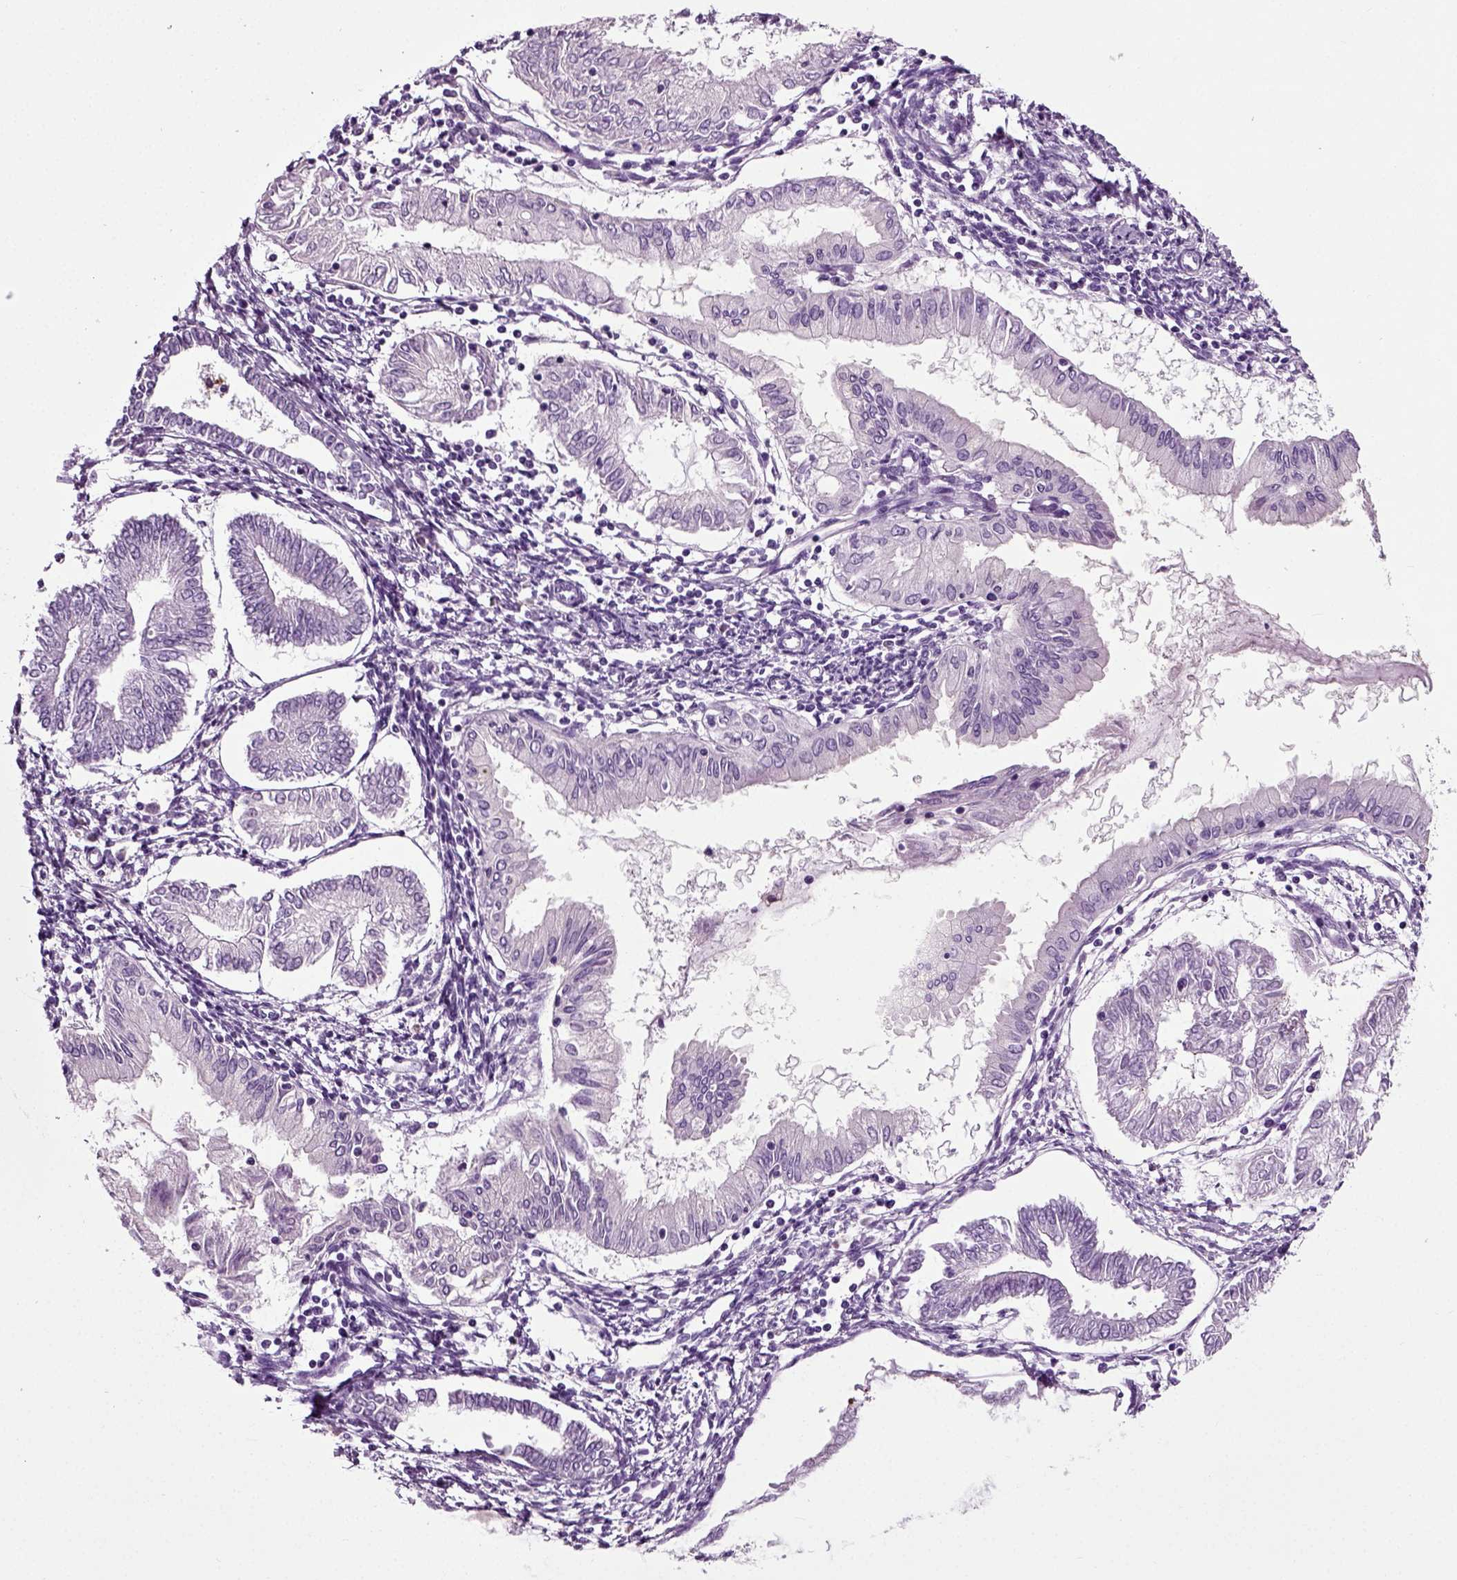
{"staining": {"intensity": "negative", "quantity": "none", "location": "none"}, "tissue": "endometrial cancer", "cell_type": "Tumor cells", "image_type": "cancer", "snomed": [{"axis": "morphology", "description": "Adenocarcinoma, NOS"}, {"axis": "topography", "description": "Endometrium"}], "caption": "Protein analysis of endometrial cancer (adenocarcinoma) displays no significant staining in tumor cells.", "gene": "DNAH10", "patient": {"sex": "female", "age": 68}}